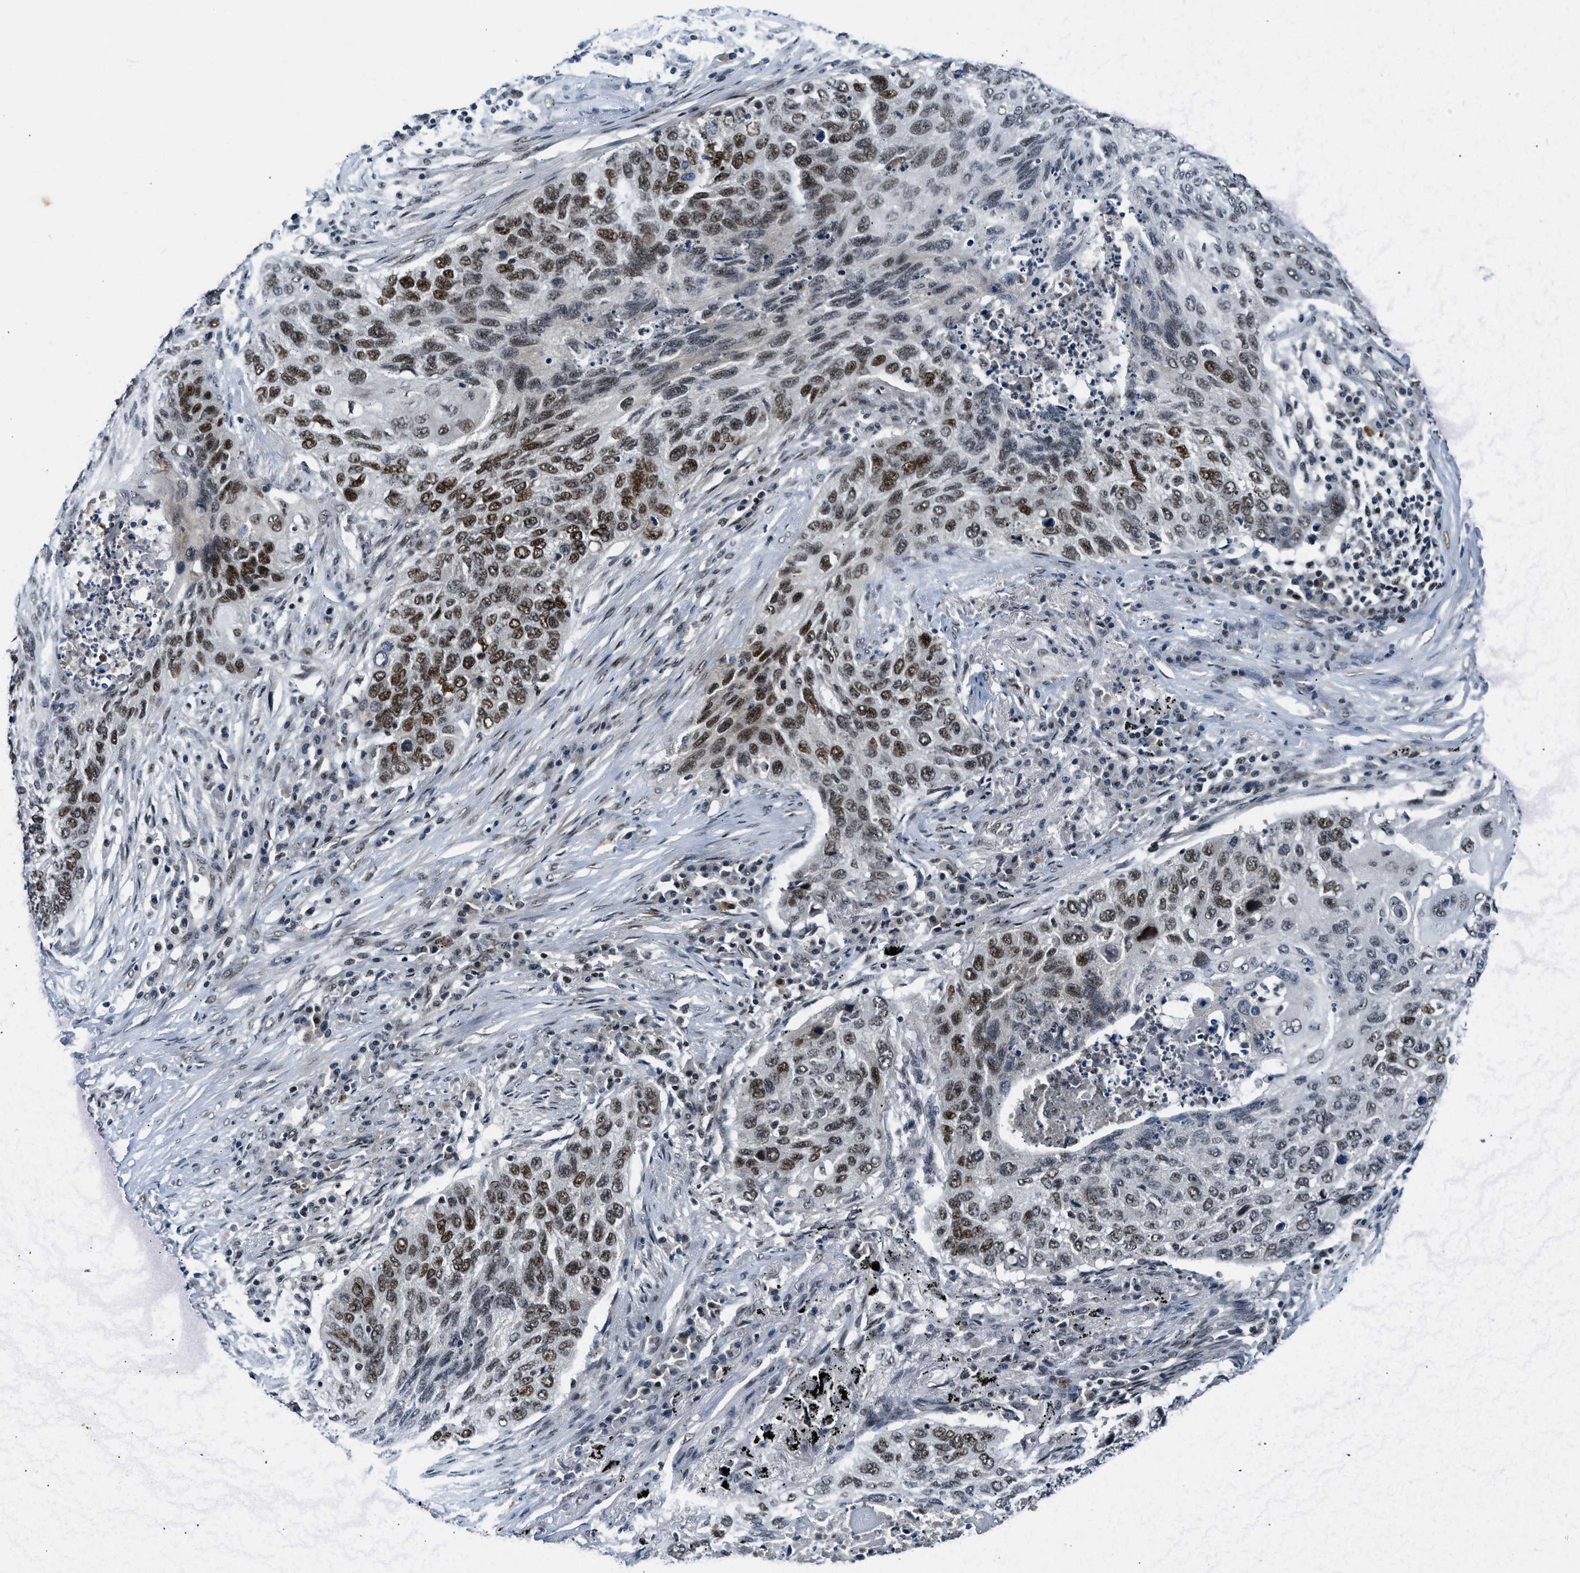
{"staining": {"intensity": "moderate", "quantity": ">75%", "location": "nuclear"}, "tissue": "lung cancer", "cell_type": "Tumor cells", "image_type": "cancer", "snomed": [{"axis": "morphology", "description": "Squamous cell carcinoma, NOS"}, {"axis": "topography", "description": "Lung"}], "caption": "Protein staining exhibits moderate nuclear staining in about >75% of tumor cells in lung cancer.", "gene": "NCOA1", "patient": {"sex": "female", "age": 63}}